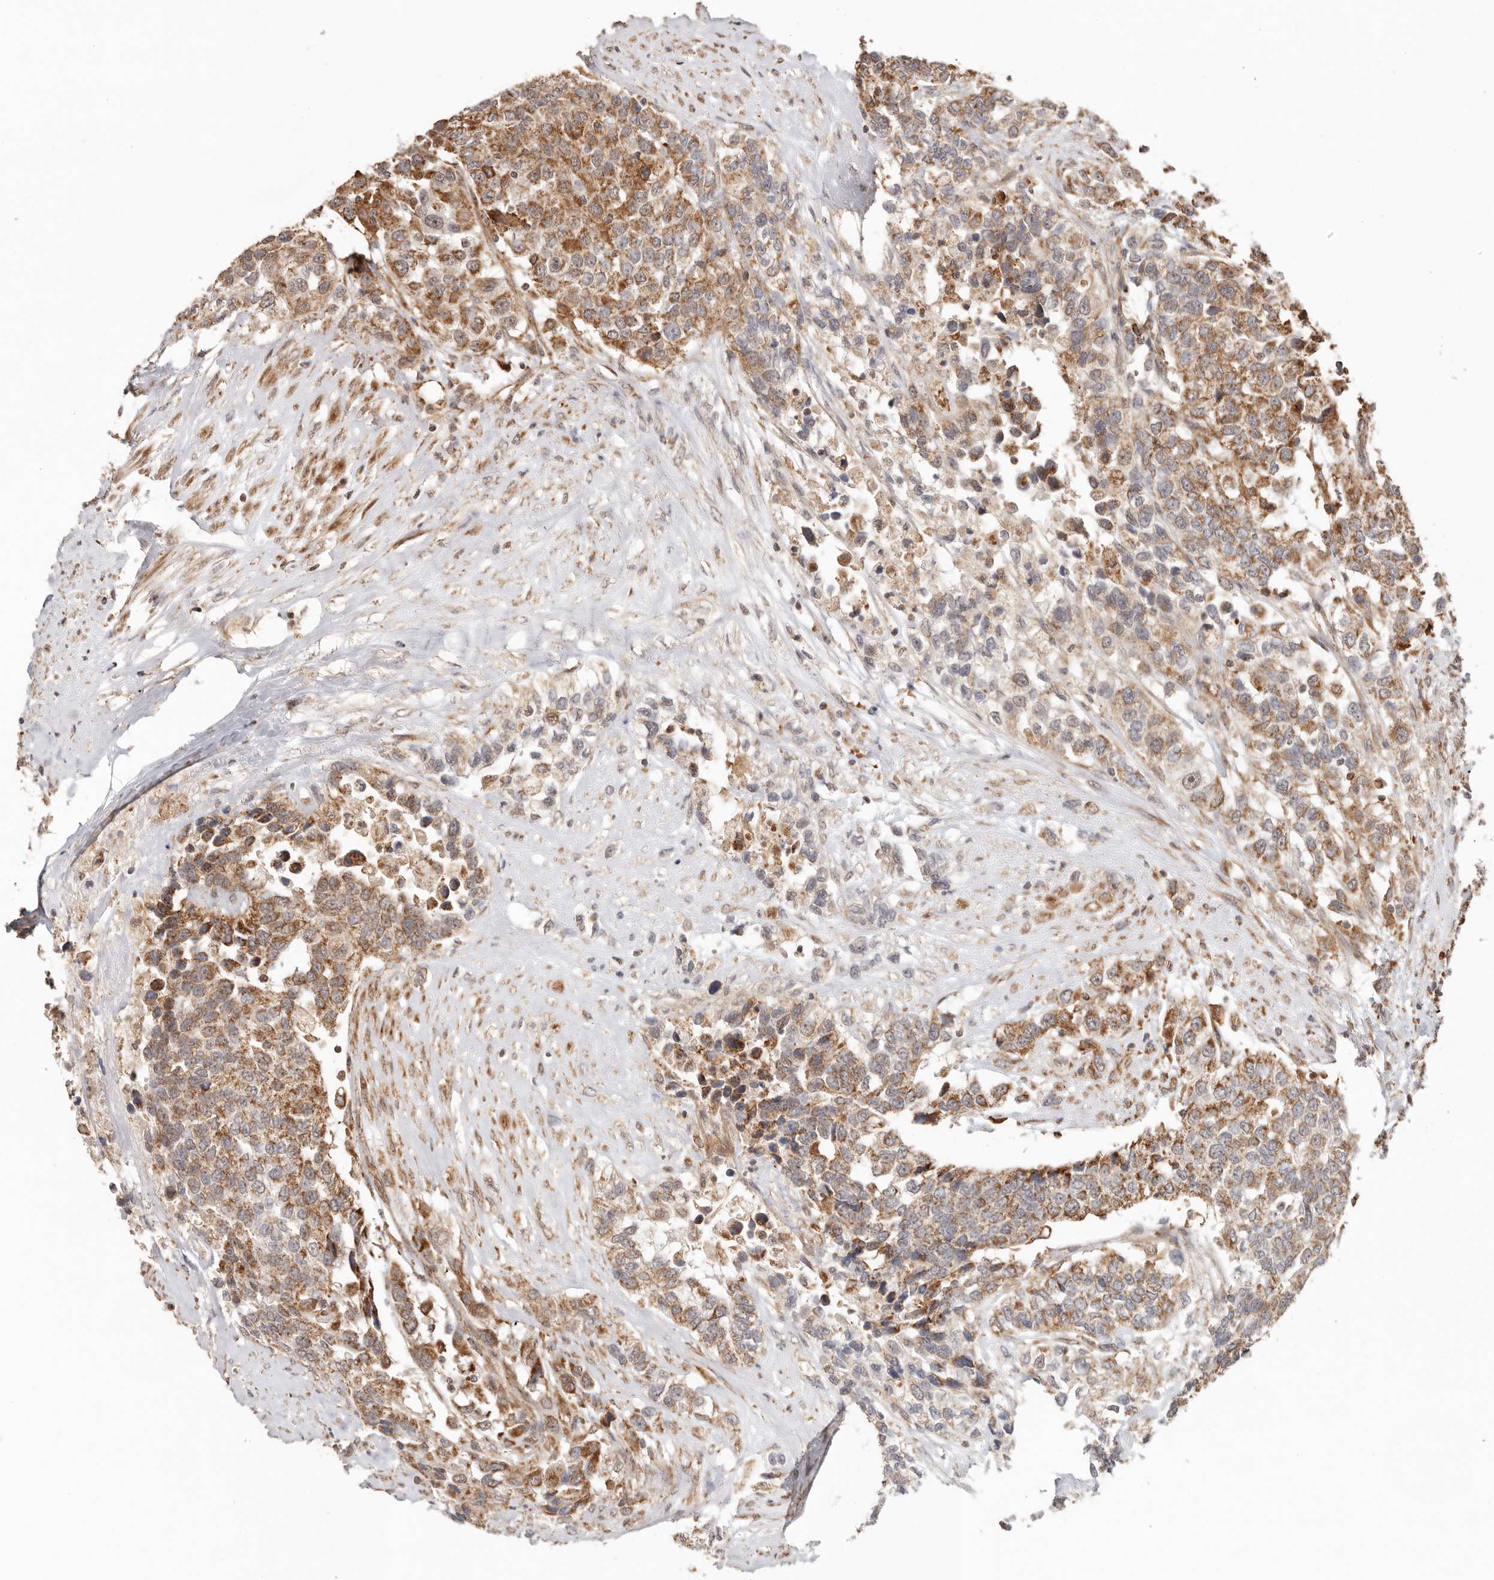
{"staining": {"intensity": "moderate", "quantity": ">75%", "location": "cytoplasmic/membranous"}, "tissue": "urothelial cancer", "cell_type": "Tumor cells", "image_type": "cancer", "snomed": [{"axis": "morphology", "description": "Urothelial carcinoma, High grade"}, {"axis": "topography", "description": "Urinary bladder"}], "caption": "A high-resolution histopathology image shows immunohistochemistry (IHC) staining of urothelial carcinoma (high-grade), which reveals moderate cytoplasmic/membranous staining in approximately >75% of tumor cells.", "gene": "NDUFB11", "patient": {"sex": "female", "age": 80}}